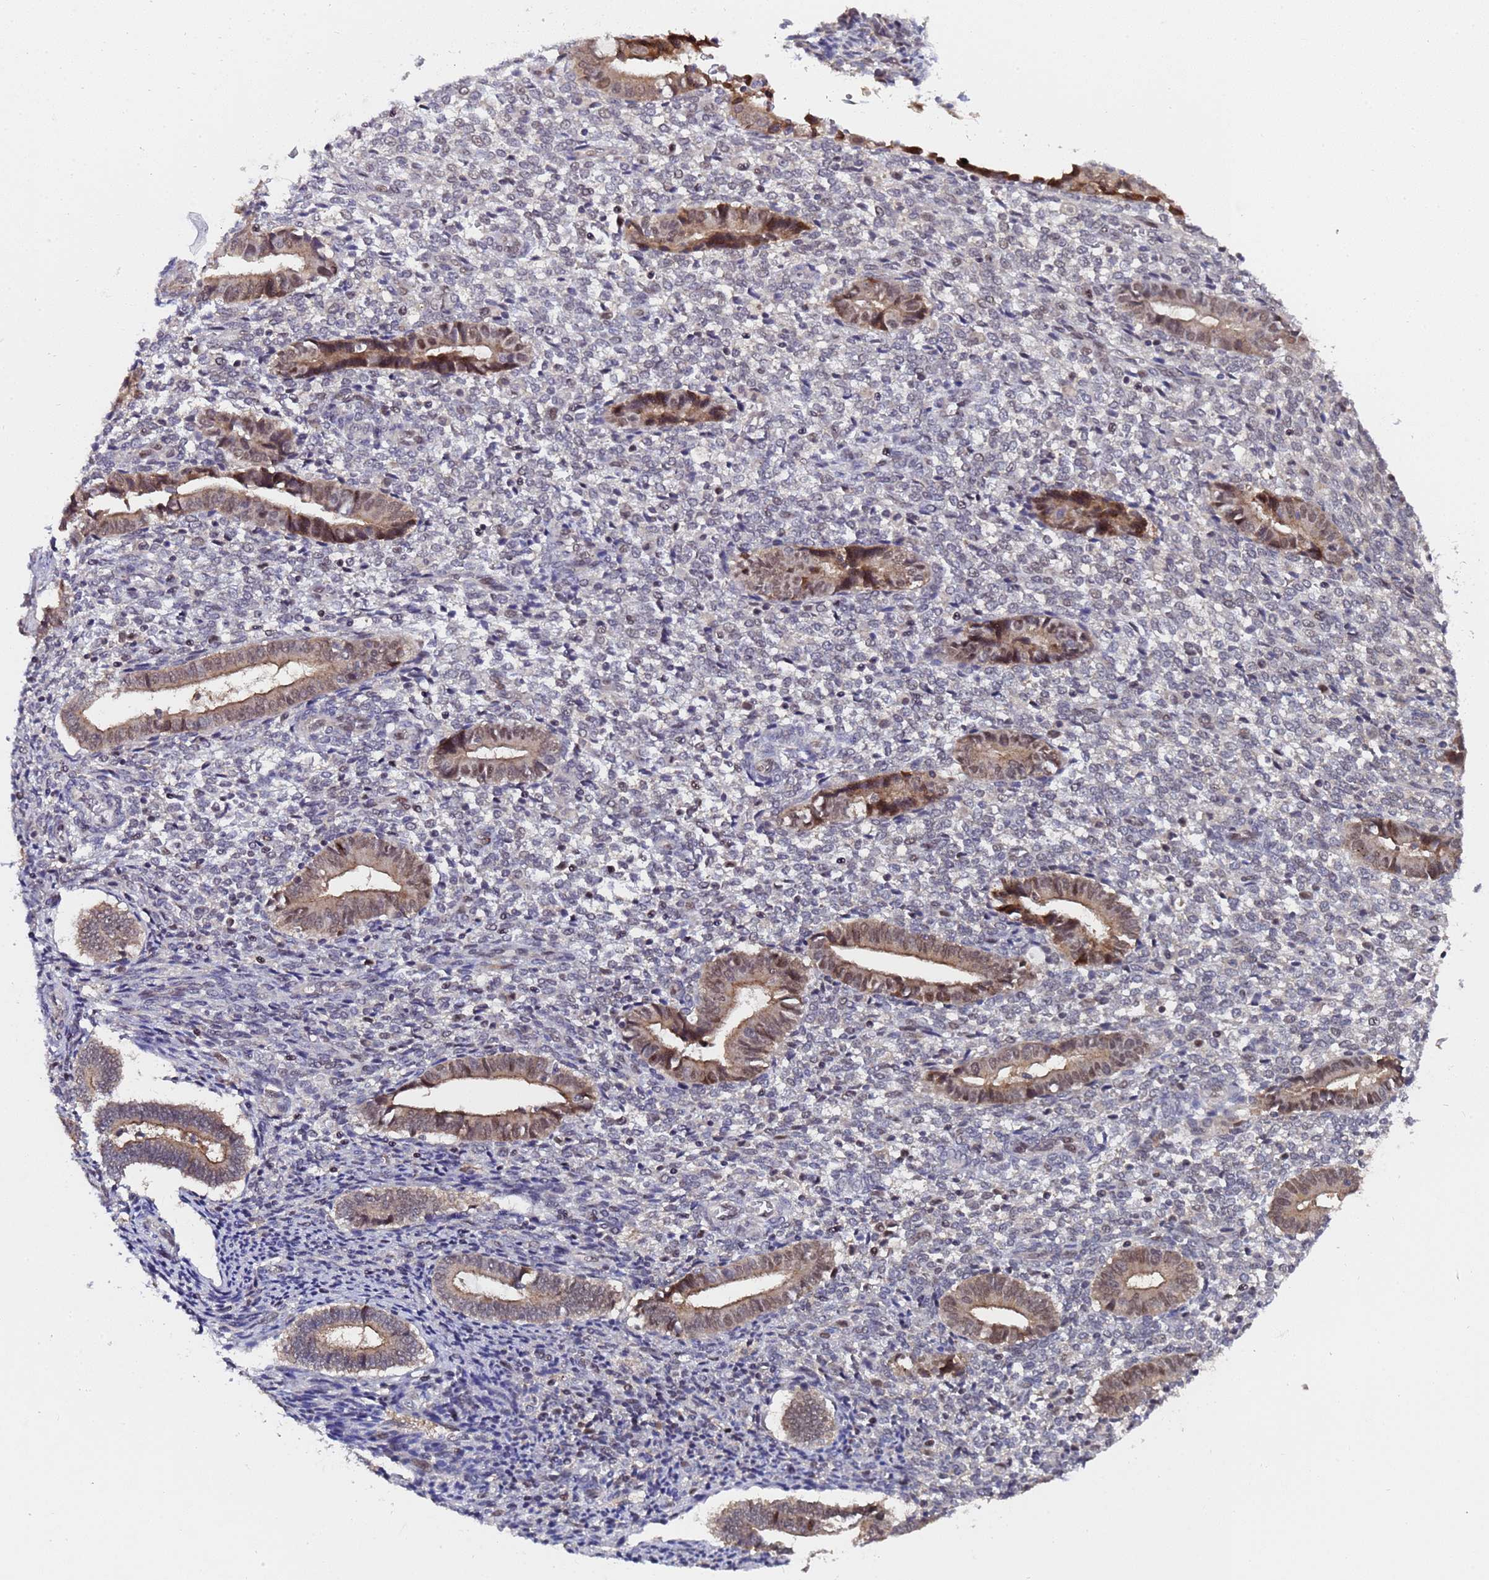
{"staining": {"intensity": "negative", "quantity": "none", "location": "none"}, "tissue": "endometrium", "cell_type": "Cells in endometrial stroma", "image_type": "normal", "snomed": [{"axis": "morphology", "description": "Normal tissue, NOS"}, {"axis": "topography", "description": "Other"}, {"axis": "topography", "description": "Endometrium"}], "caption": "Immunohistochemistry (IHC) image of normal endometrium stained for a protein (brown), which reveals no positivity in cells in endometrial stroma.", "gene": "ANAPC13", "patient": {"sex": "female", "age": 44}}